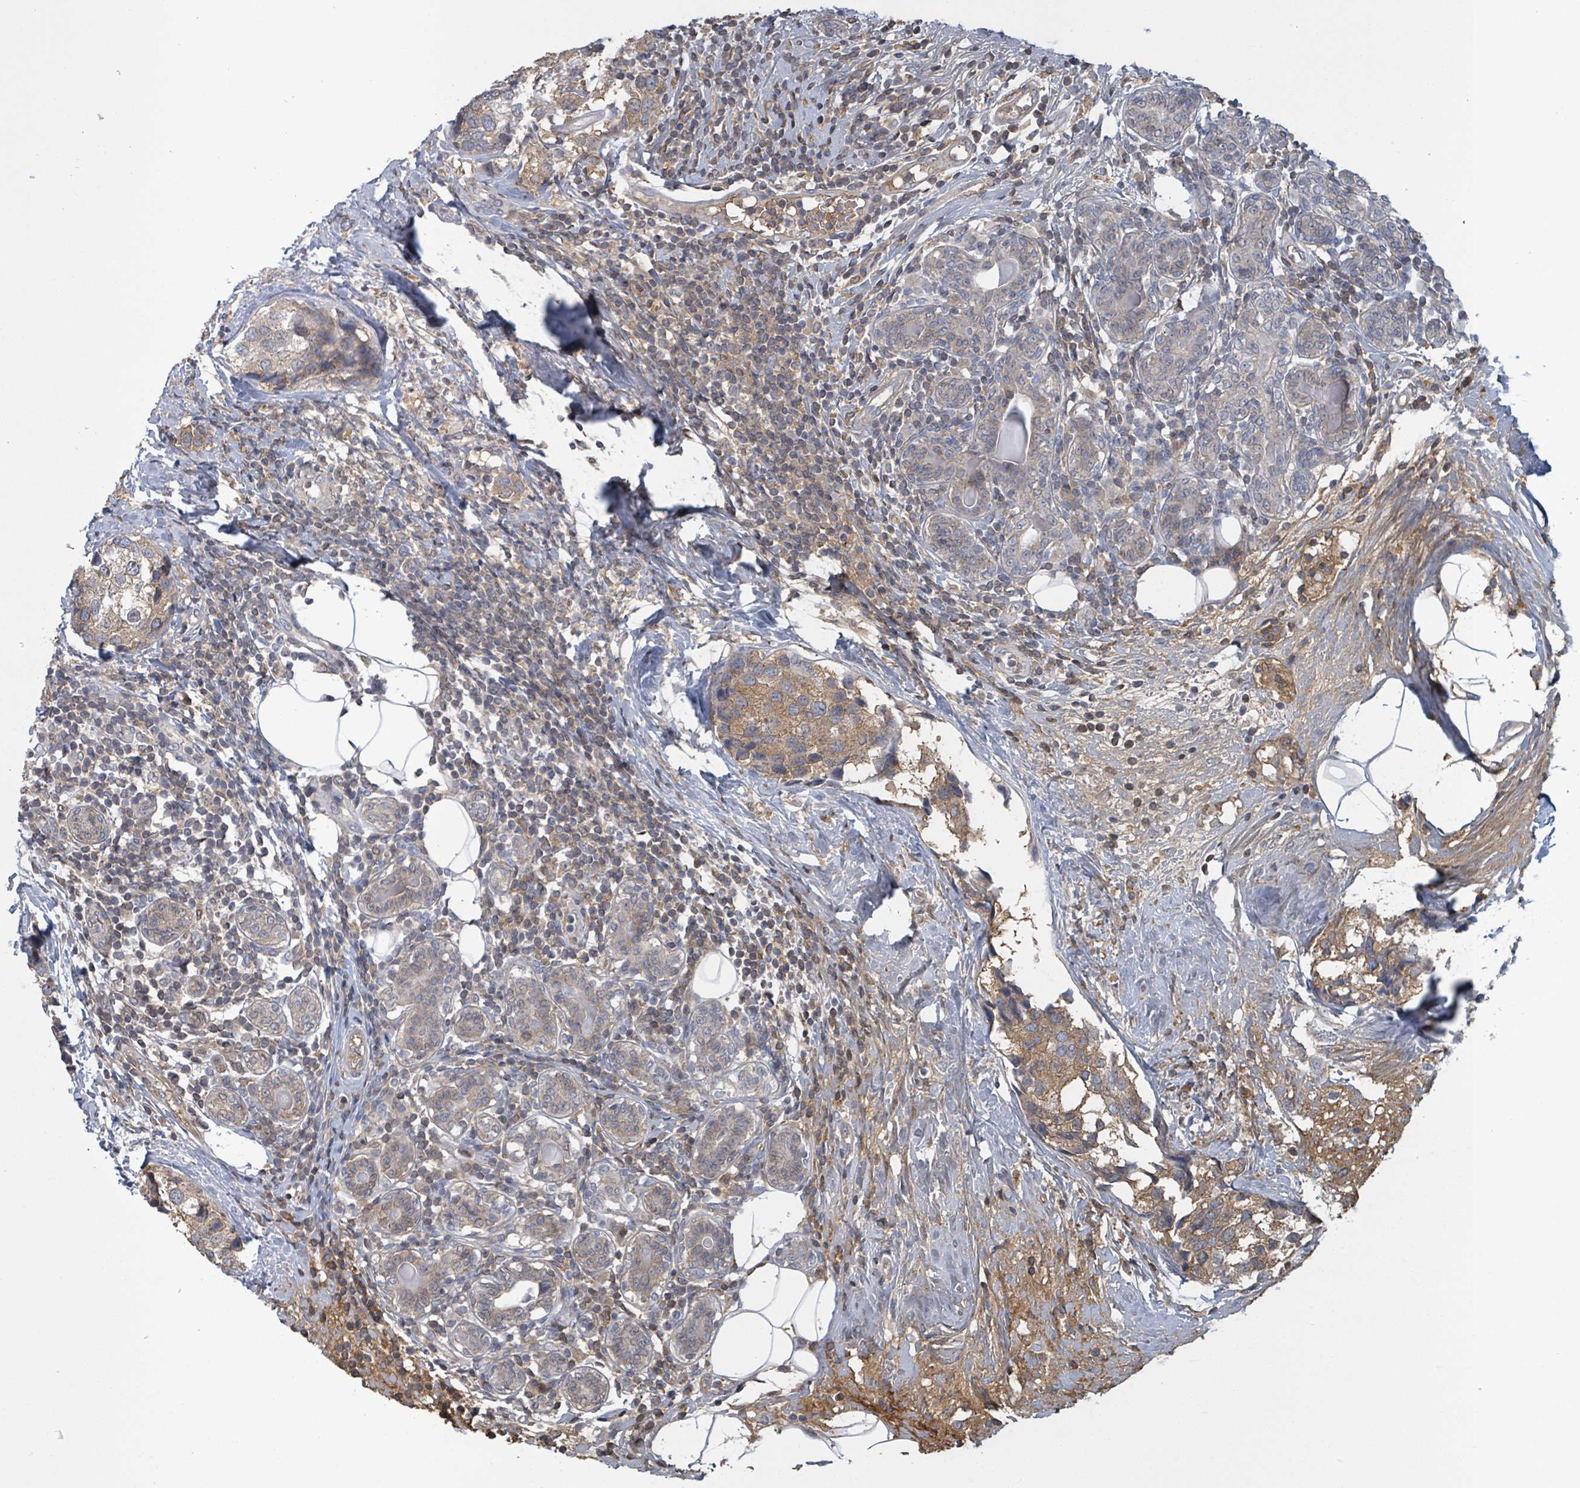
{"staining": {"intensity": "moderate", "quantity": "<25%", "location": "cytoplasmic/membranous"}, "tissue": "breast cancer", "cell_type": "Tumor cells", "image_type": "cancer", "snomed": [{"axis": "morphology", "description": "Lobular carcinoma"}, {"axis": "topography", "description": "Breast"}], "caption": "Approximately <25% of tumor cells in lobular carcinoma (breast) display moderate cytoplasmic/membranous protein staining as visualized by brown immunohistochemical staining.", "gene": "GRM8", "patient": {"sex": "female", "age": 59}}